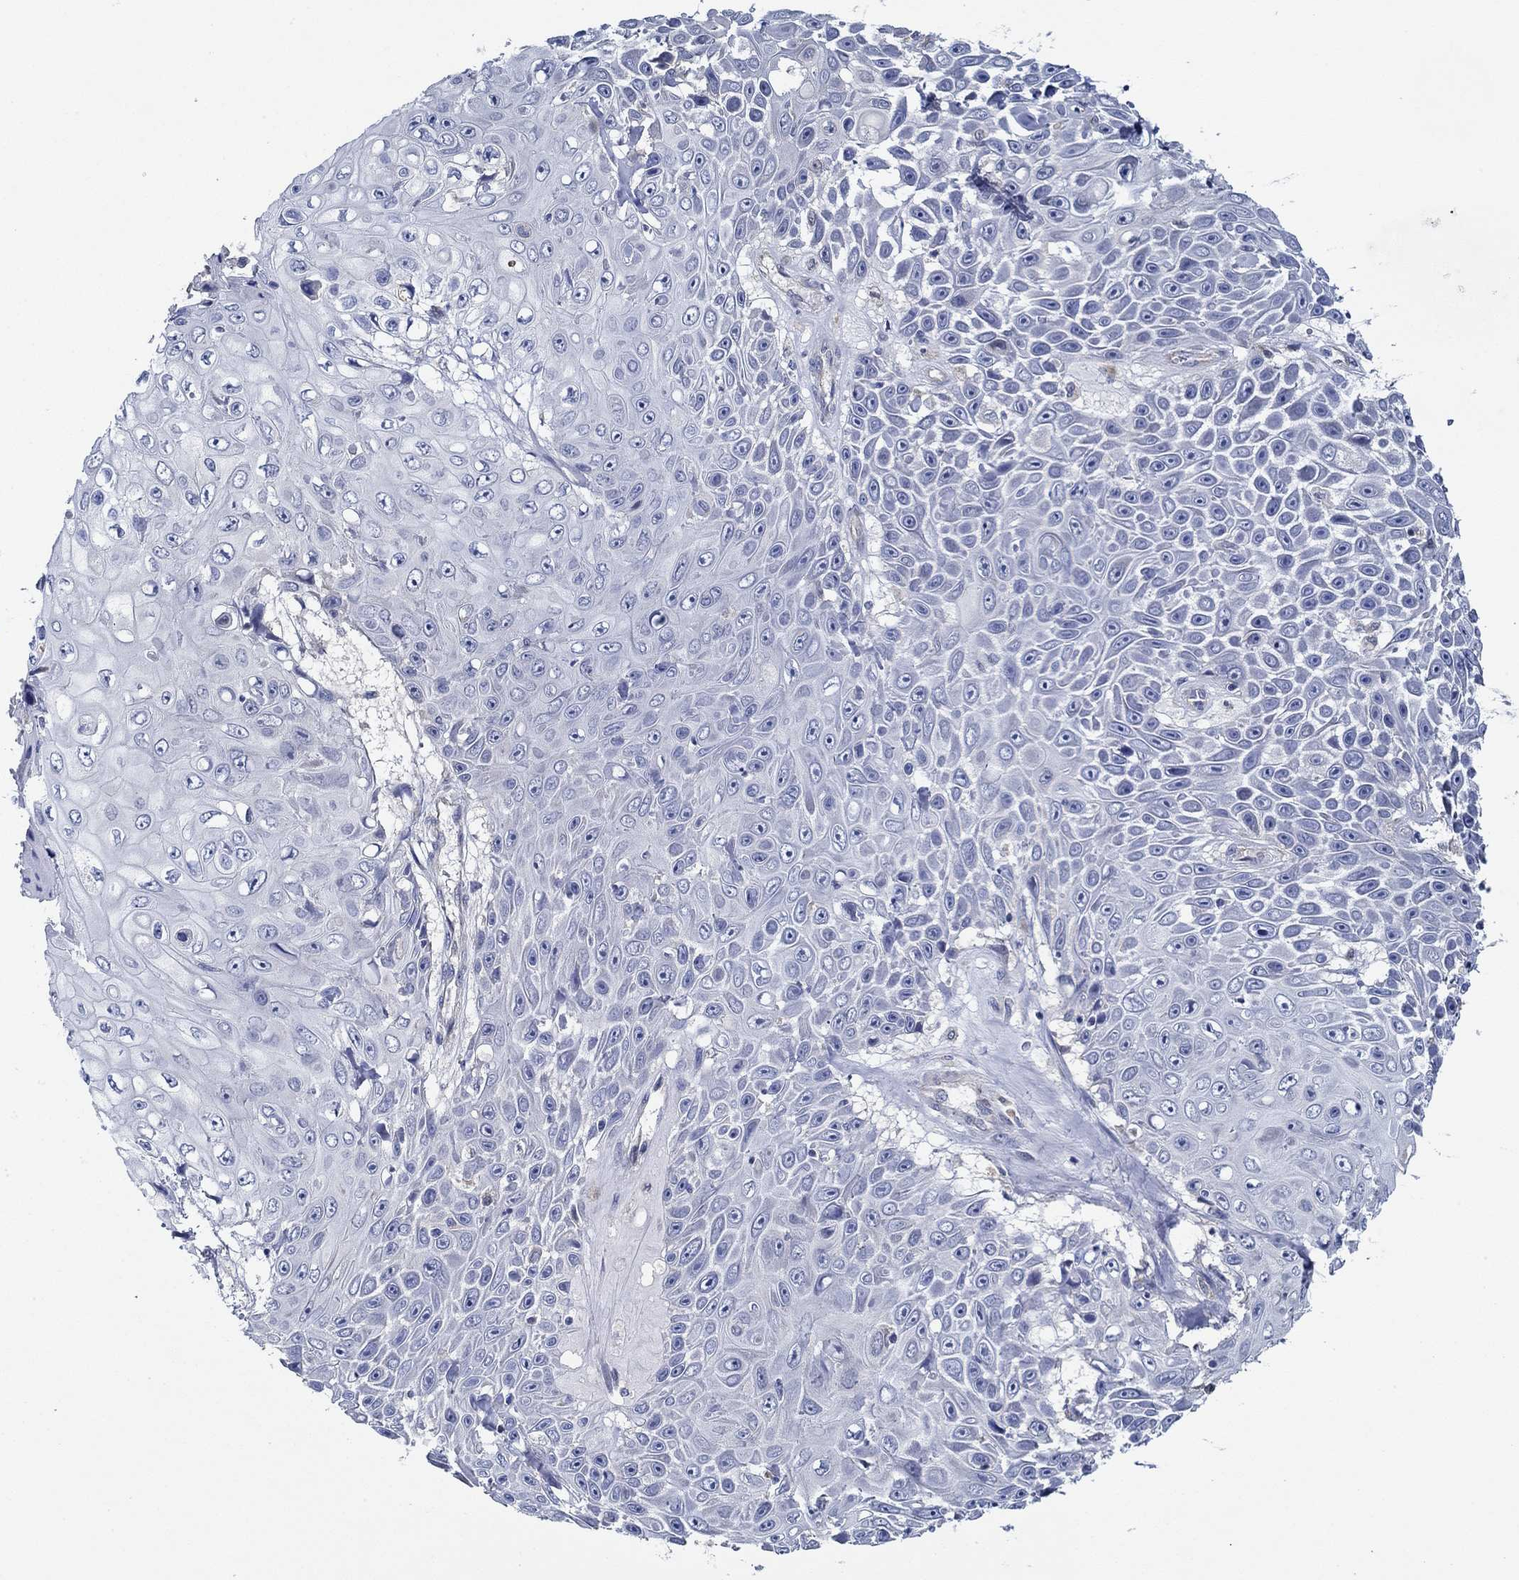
{"staining": {"intensity": "negative", "quantity": "none", "location": "none"}, "tissue": "skin cancer", "cell_type": "Tumor cells", "image_type": "cancer", "snomed": [{"axis": "morphology", "description": "Squamous cell carcinoma, NOS"}, {"axis": "topography", "description": "Skin"}], "caption": "IHC histopathology image of neoplastic tissue: skin squamous cell carcinoma stained with DAB demonstrates no significant protein expression in tumor cells.", "gene": "CFAP61", "patient": {"sex": "male", "age": 82}}